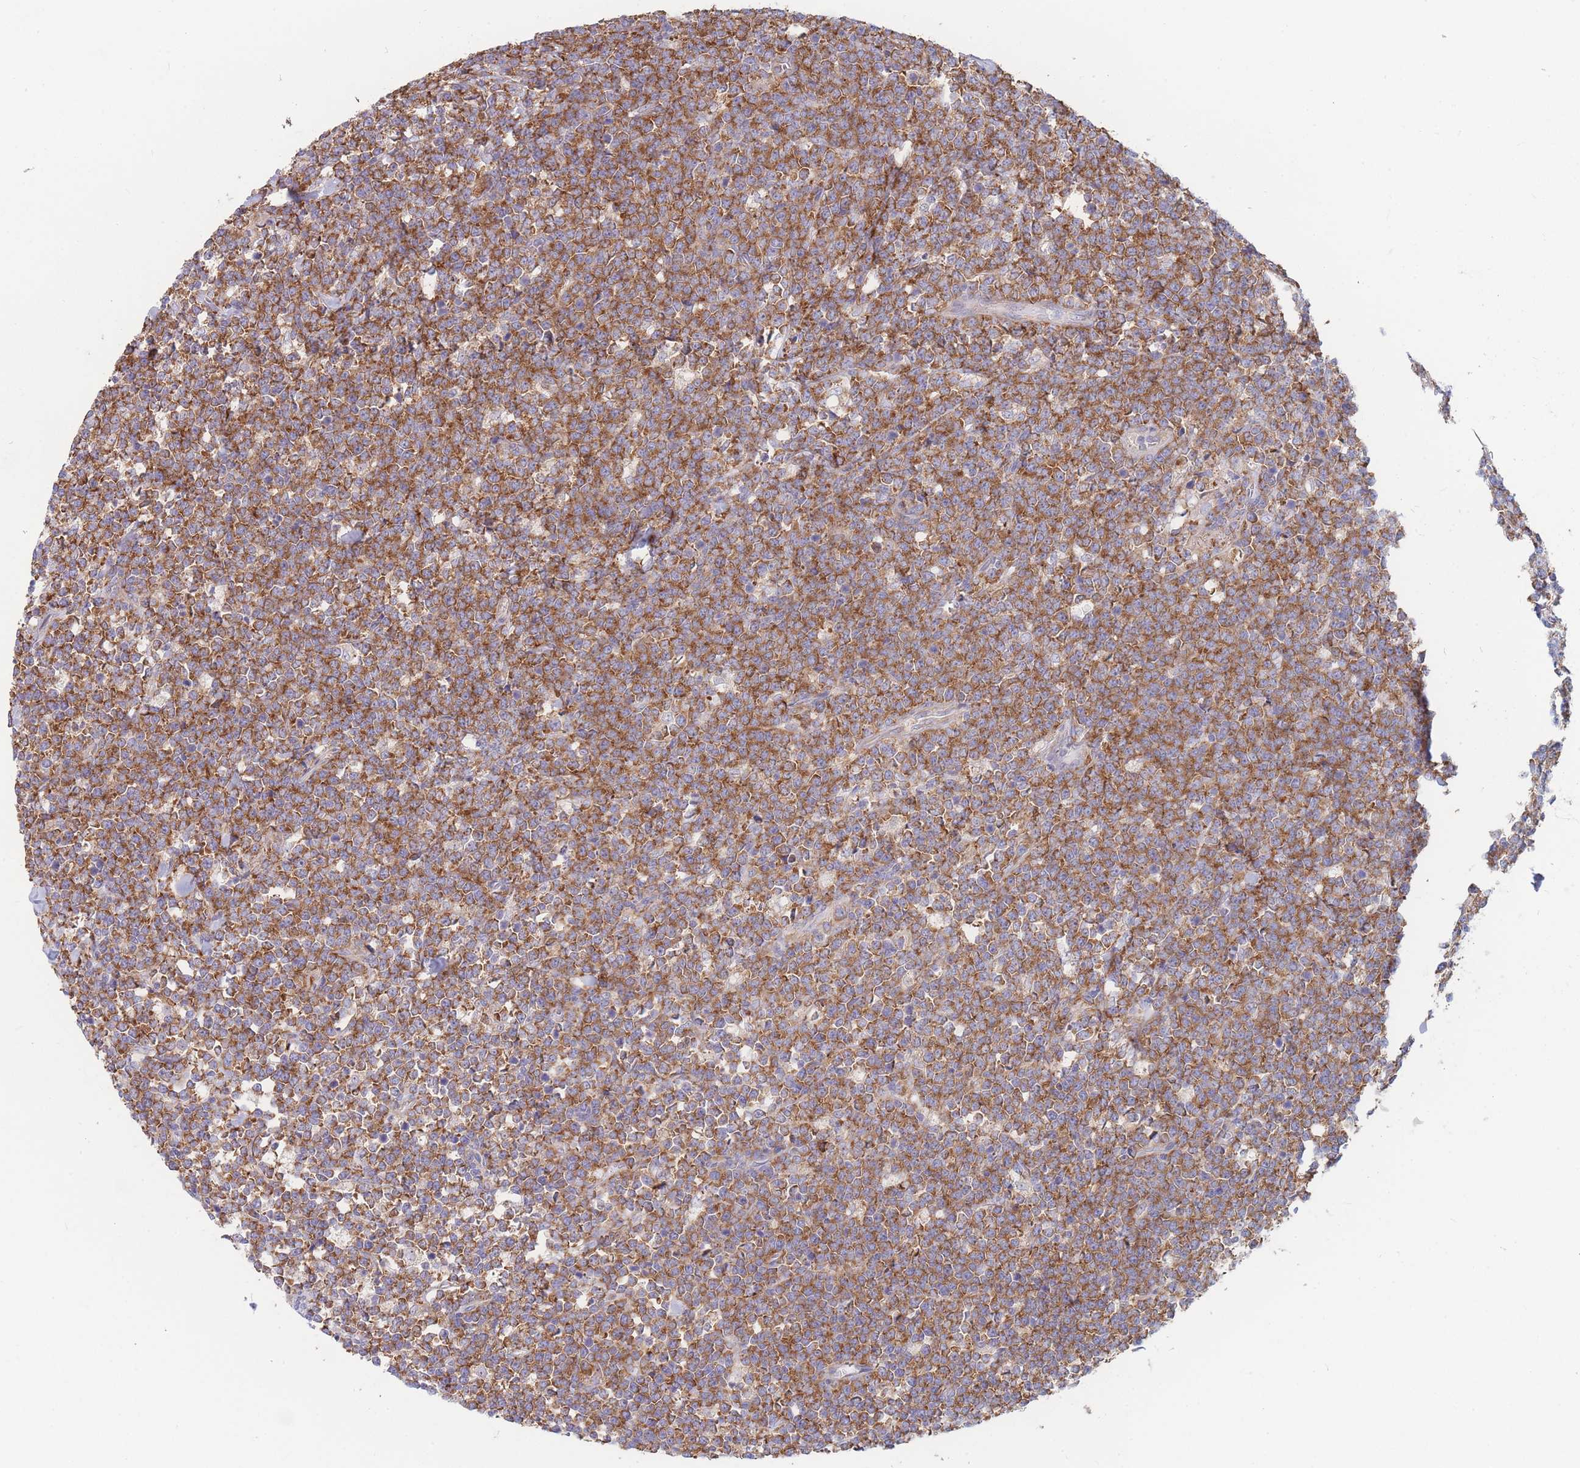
{"staining": {"intensity": "strong", "quantity": ">75%", "location": "cytoplasmic/membranous"}, "tissue": "lymphoma", "cell_type": "Tumor cells", "image_type": "cancer", "snomed": [{"axis": "morphology", "description": "Malignant lymphoma, non-Hodgkin's type, High grade"}, {"axis": "topography", "description": "Small intestine"}], "caption": "Human lymphoma stained with a brown dye displays strong cytoplasmic/membranous positive expression in approximately >75% of tumor cells.", "gene": "RPL8", "patient": {"sex": "male", "age": 8}}